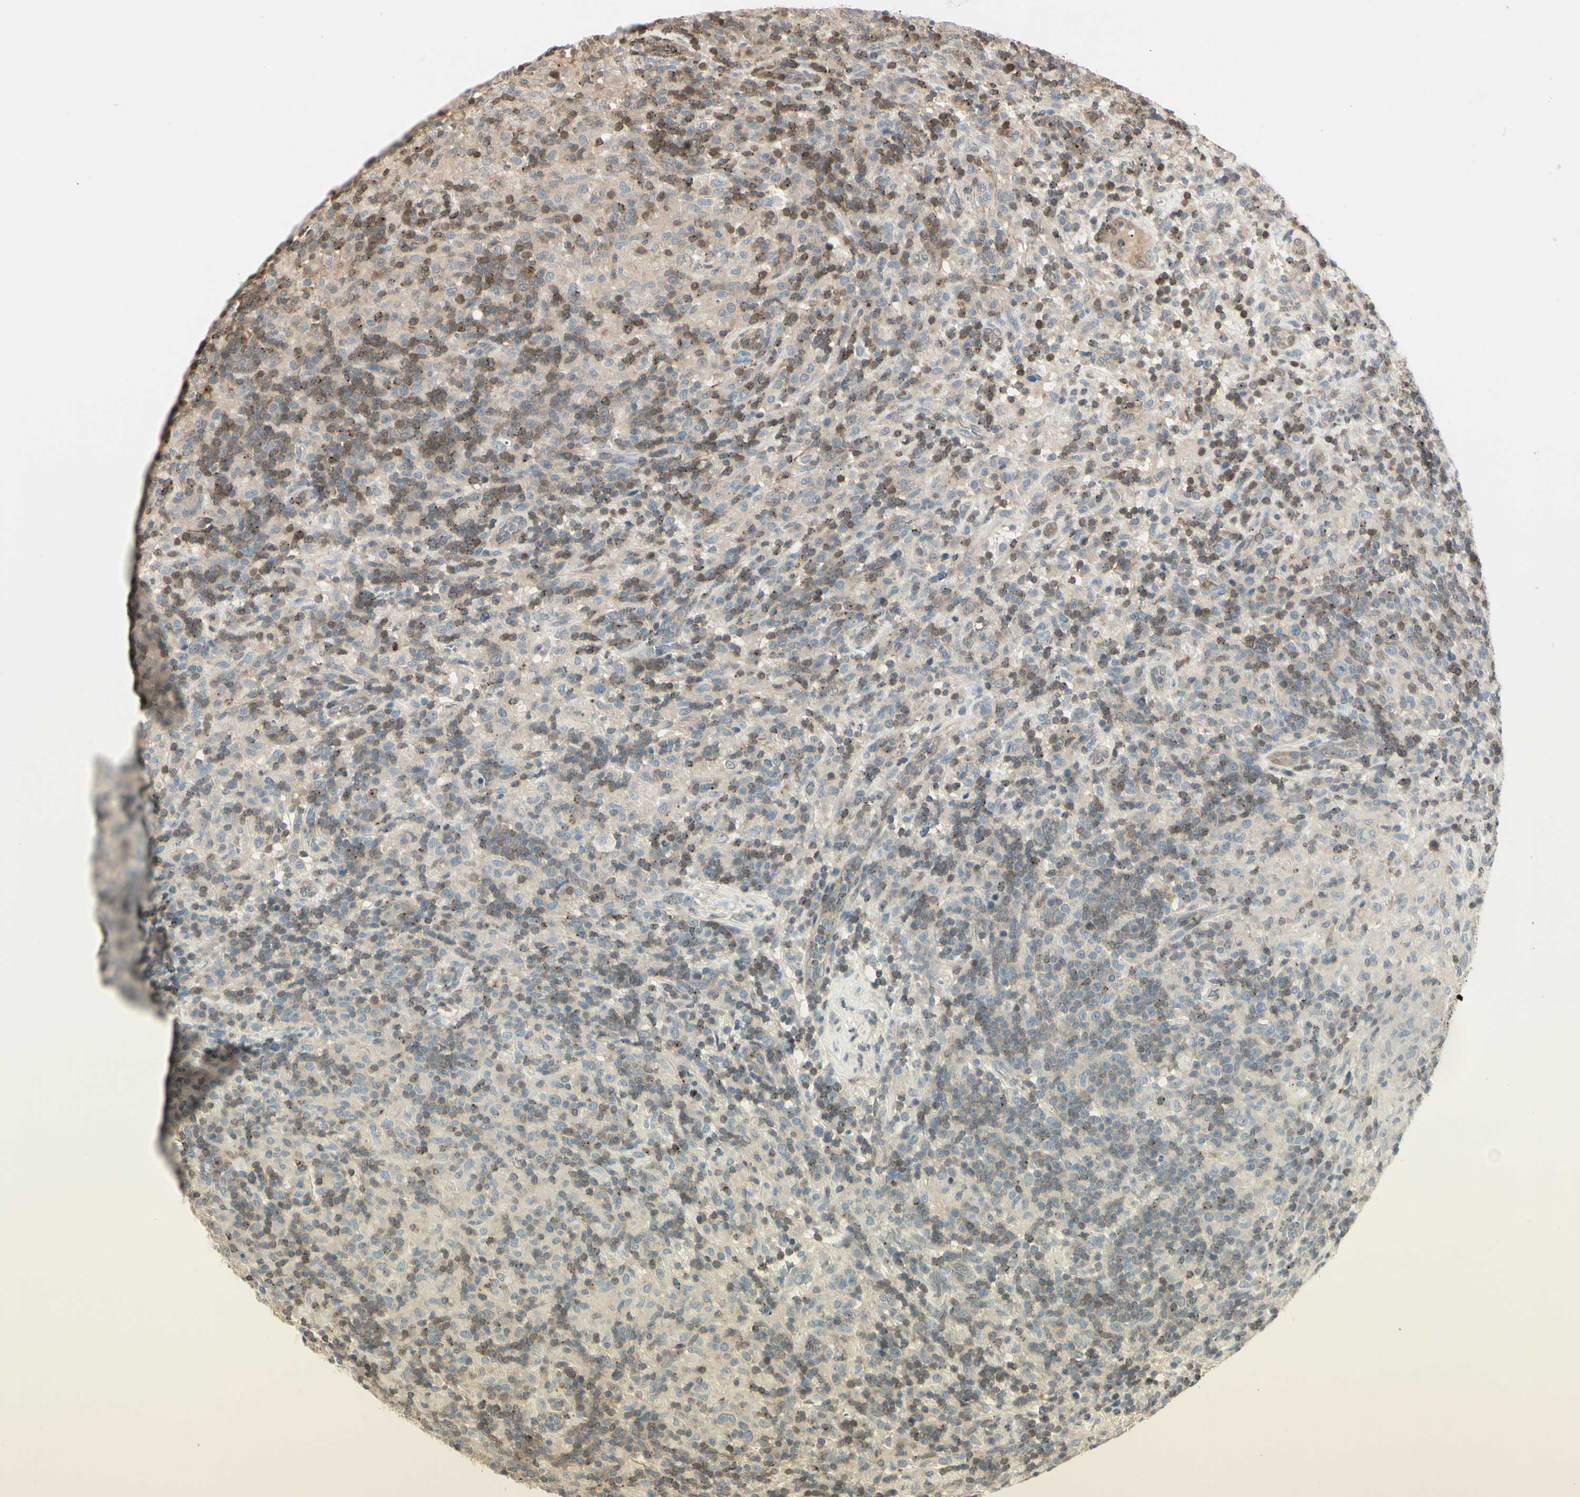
{"staining": {"intensity": "moderate", "quantity": "25%-75%", "location": "cytoplasmic/membranous"}, "tissue": "lymphoma", "cell_type": "Tumor cells", "image_type": "cancer", "snomed": [{"axis": "morphology", "description": "Hodgkin's disease, NOS"}, {"axis": "topography", "description": "Lymph node"}], "caption": "A photomicrograph of human Hodgkin's disease stained for a protein shows moderate cytoplasmic/membranous brown staining in tumor cells.", "gene": "EVC", "patient": {"sex": "male", "age": 70}}